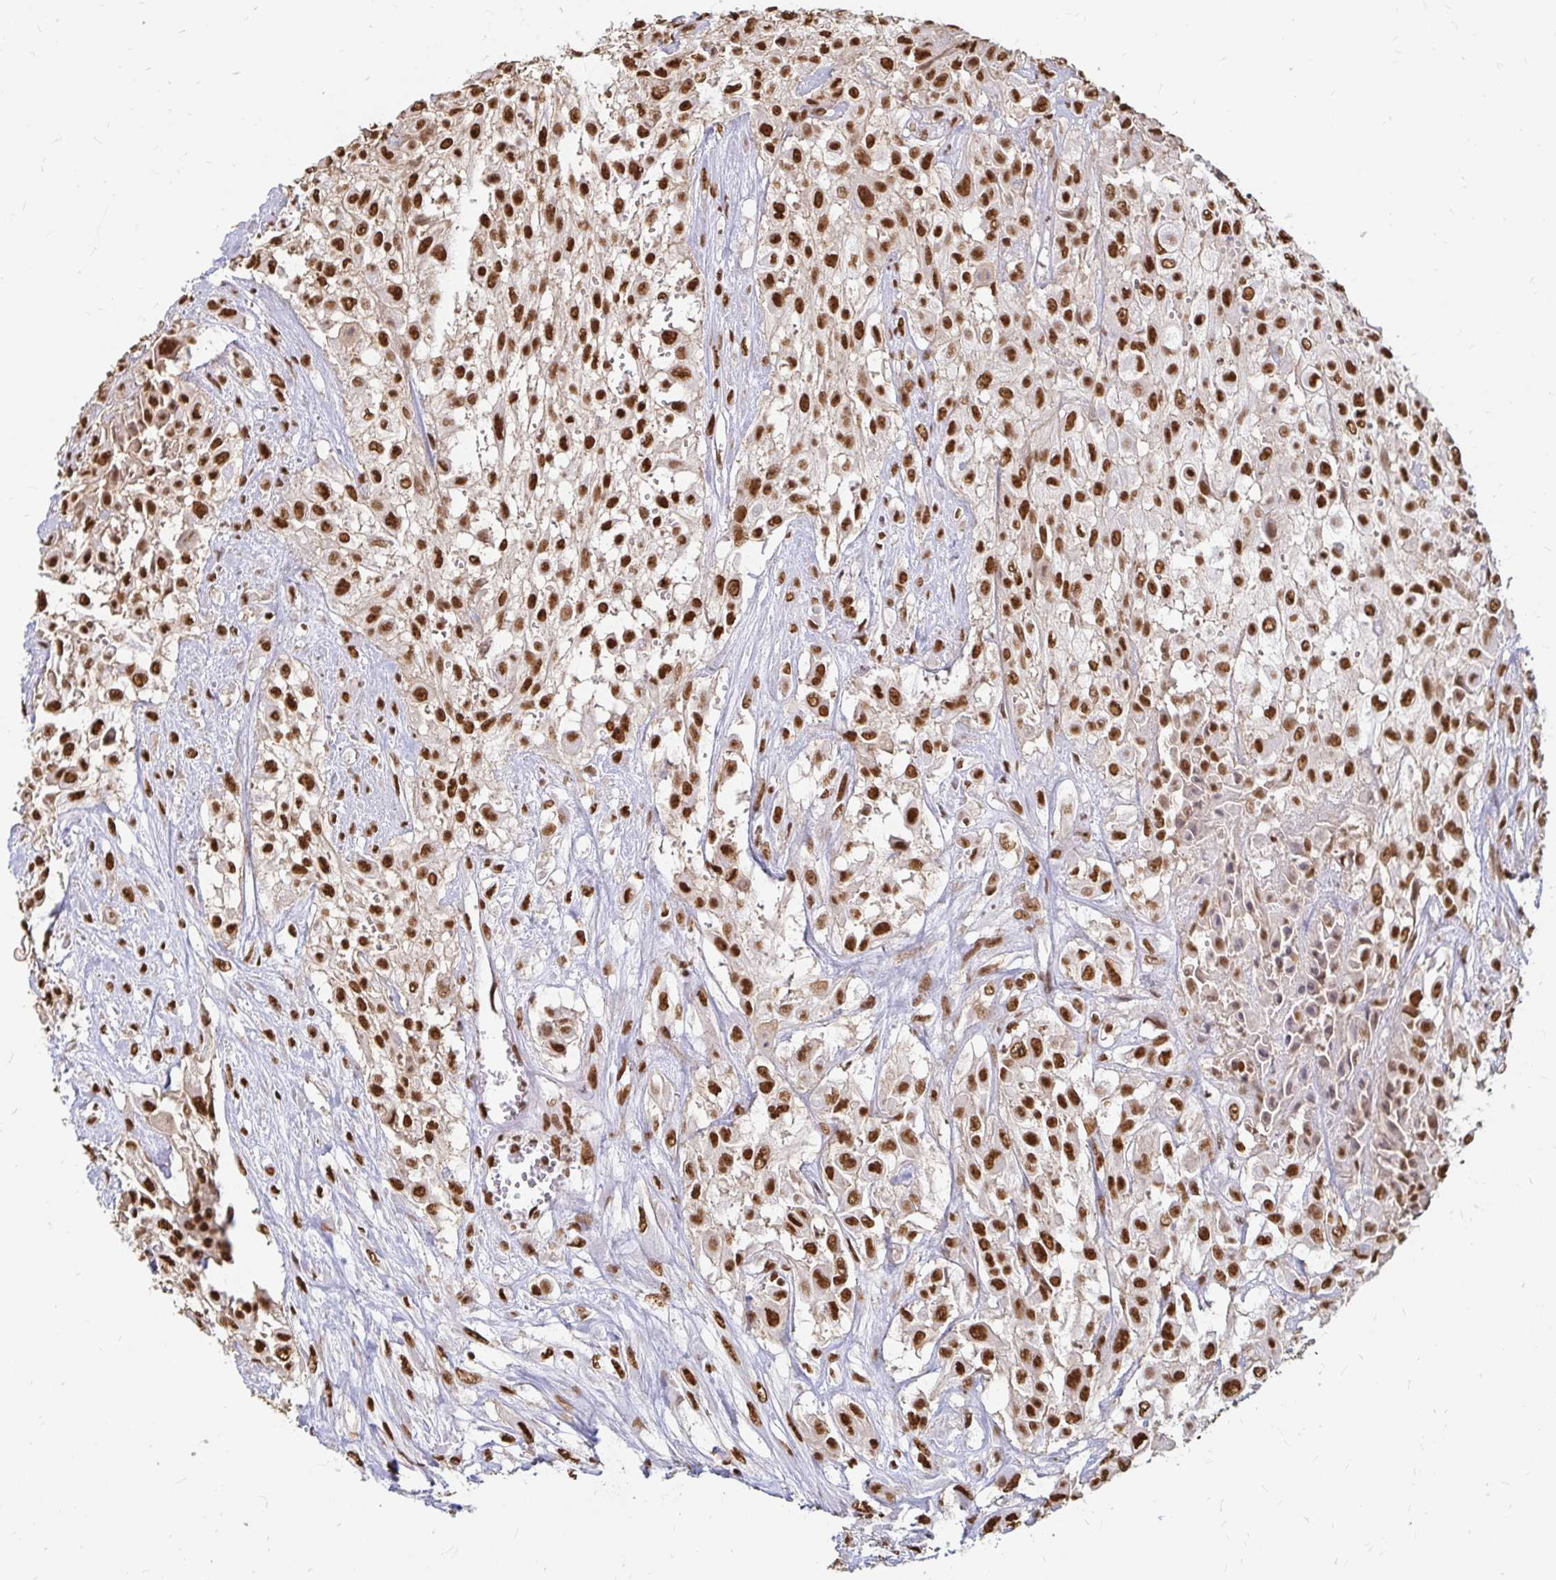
{"staining": {"intensity": "strong", "quantity": ">75%", "location": "nuclear"}, "tissue": "urothelial cancer", "cell_type": "Tumor cells", "image_type": "cancer", "snomed": [{"axis": "morphology", "description": "Urothelial carcinoma, High grade"}, {"axis": "topography", "description": "Urinary bladder"}], "caption": "Immunohistochemistry (DAB) staining of urothelial carcinoma (high-grade) shows strong nuclear protein positivity in approximately >75% of tumor cells.", "gene": "HNRNPU", "patient": {"sex": "male", "age": 57}}